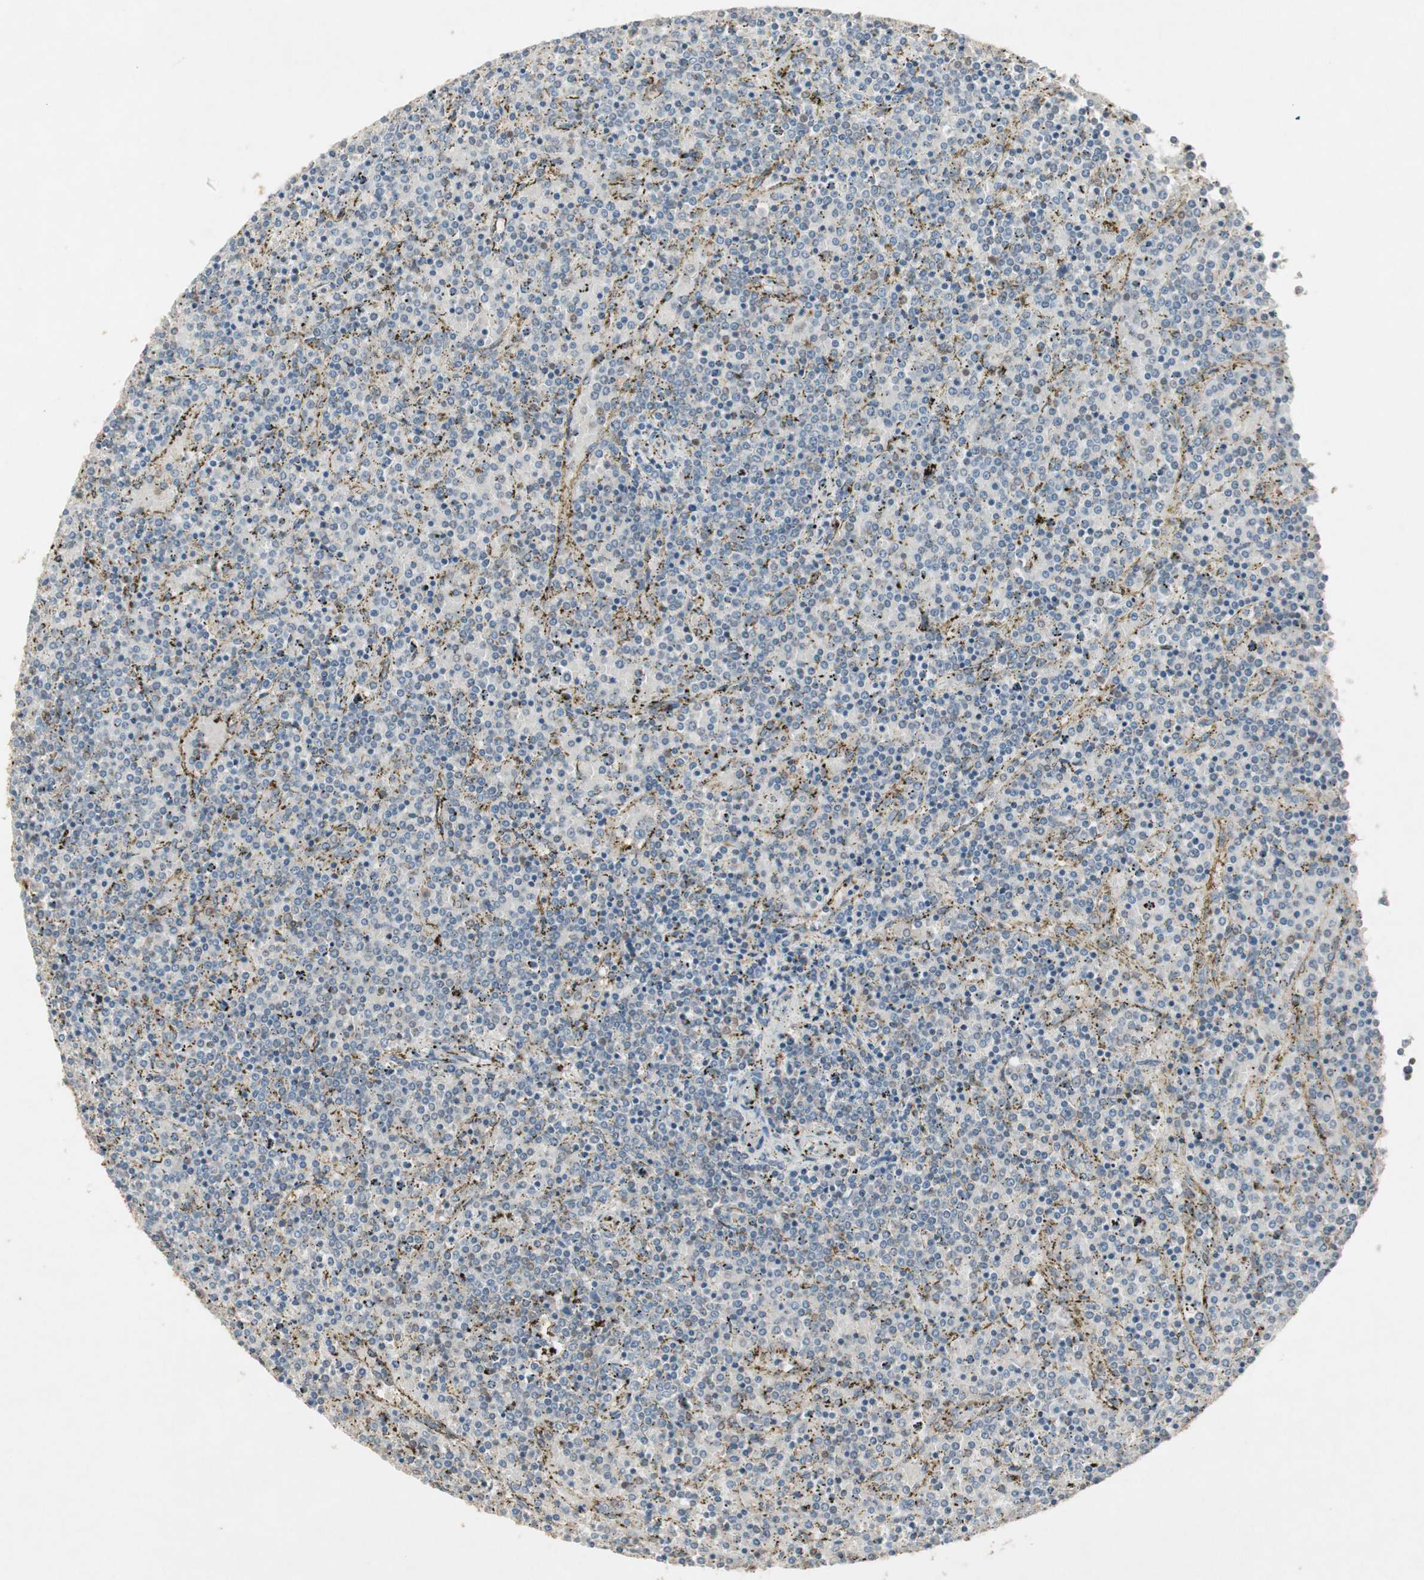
{"staining": {"intensity": "negative", "quantity": "none", "location": "none"}, "tissue": "lymphoma", "cell_type": "Tumor cells", "image_type": "cancer", "snomed": [{"axis": "morphology", "description": "Malignant lymphoma, non-Hodgkin's type, Low grade"}, {"axis": "topography", "description": "Spleen"}], "caption": "An image of human low-grade malignant lymphoma, non-Hodgkin's type is negative for staining in tumor cells.", "gene": "JMJD7-PLA2G4B", "patient": {"sex": "female", "age": 77}}